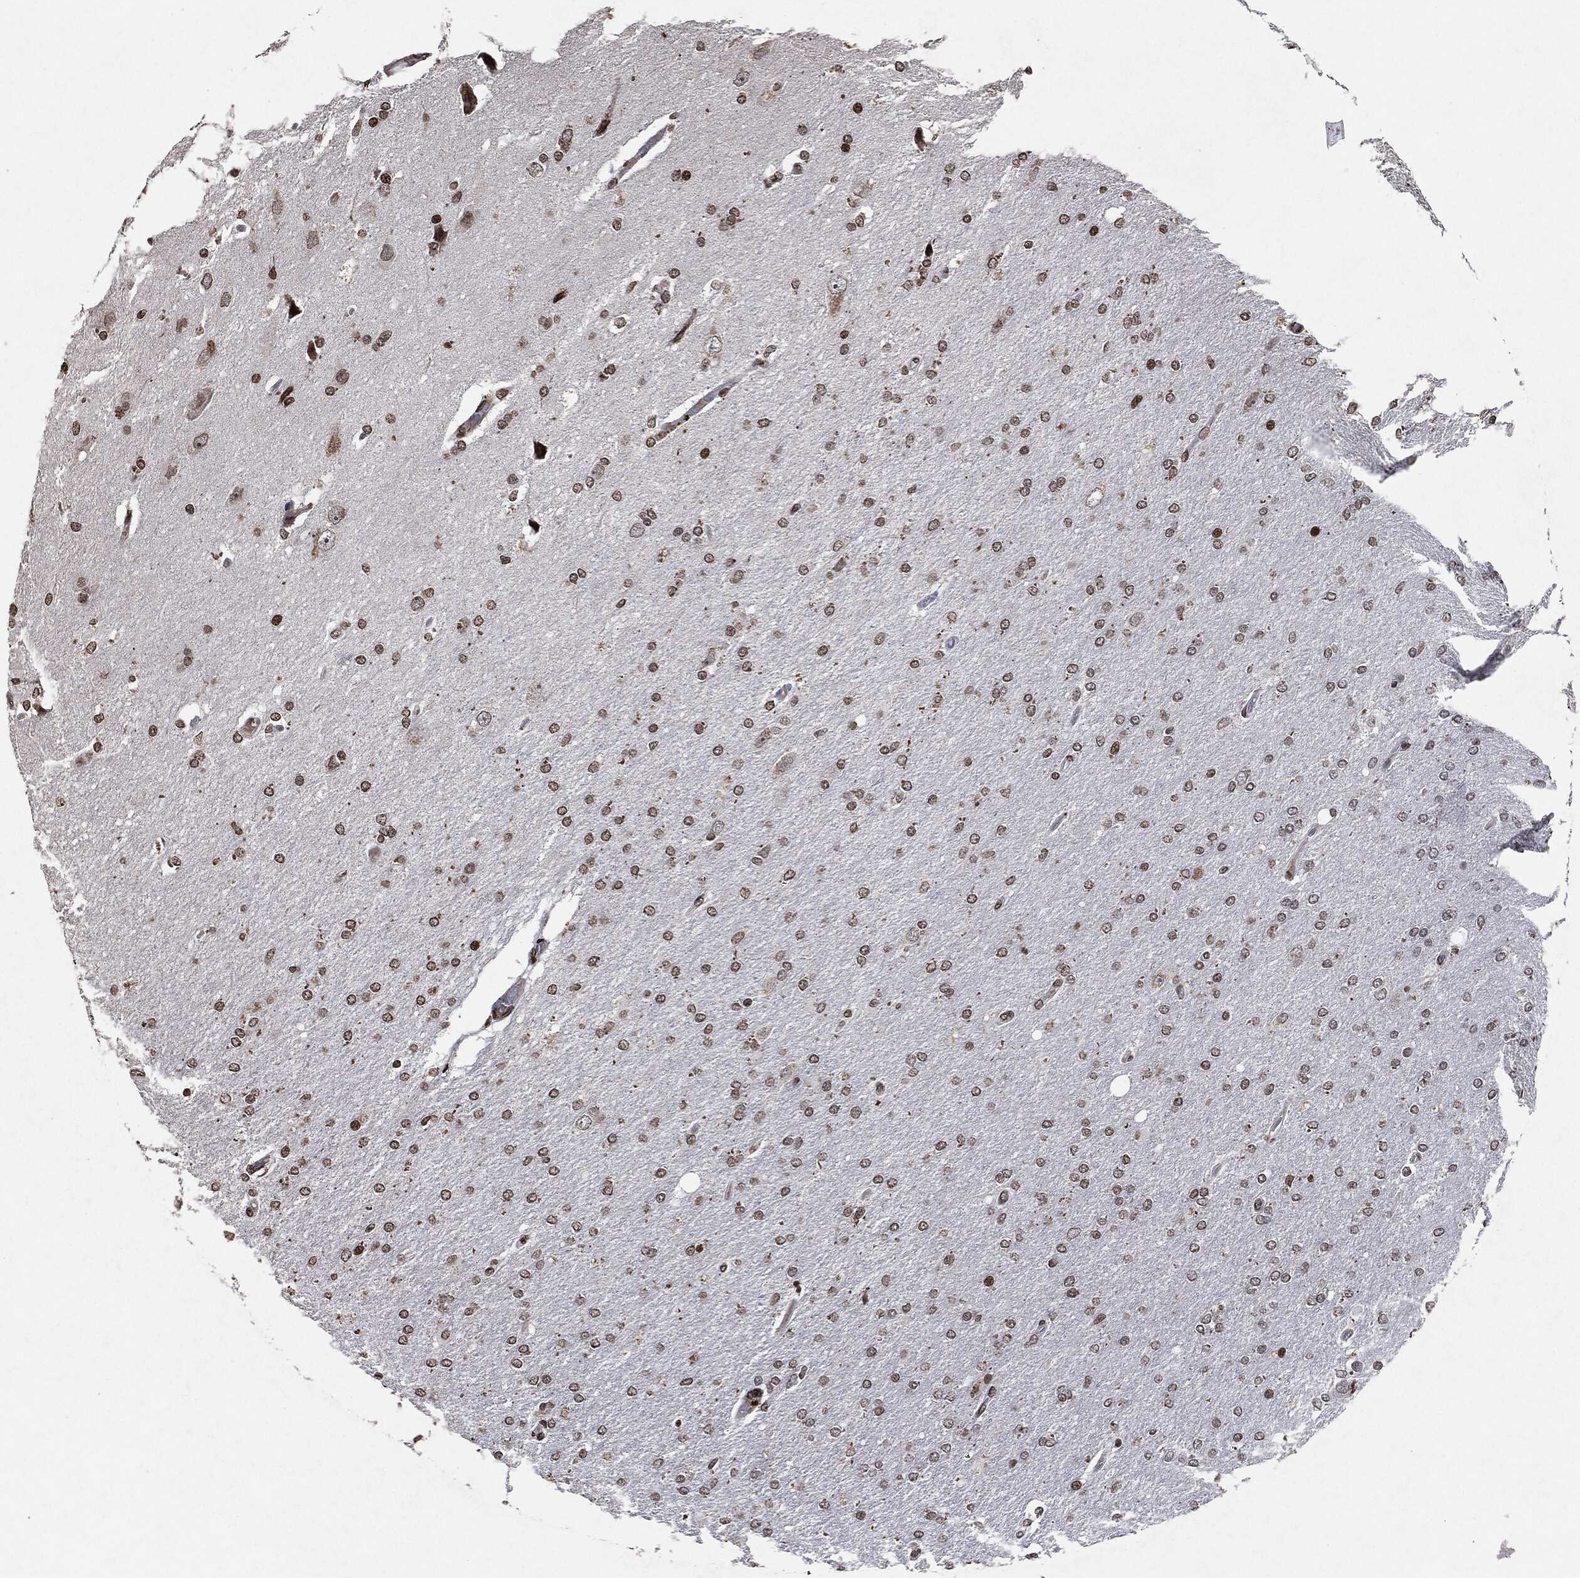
{"staining": {"intensity": "moderate", "quantity": ">75%", "location": "nuclear"}, "tissue": "glioma", "cell_type": "Tumor cells", "image_type": "cancer", "snomed": [{"axis": "morphology", "description": "Glioma, malignant, High grade"}, {"axis": "topography", "description": "Cerebral cortex"}], "caption": "A micrograph showing moderate nuclear staining in approximately >75% of tumor cells in high-grade glioma (malignant), as visualized by brown immunohistochemical staining.", "gene": "JUN", "patient": {"sex": "male", "age": 70}}